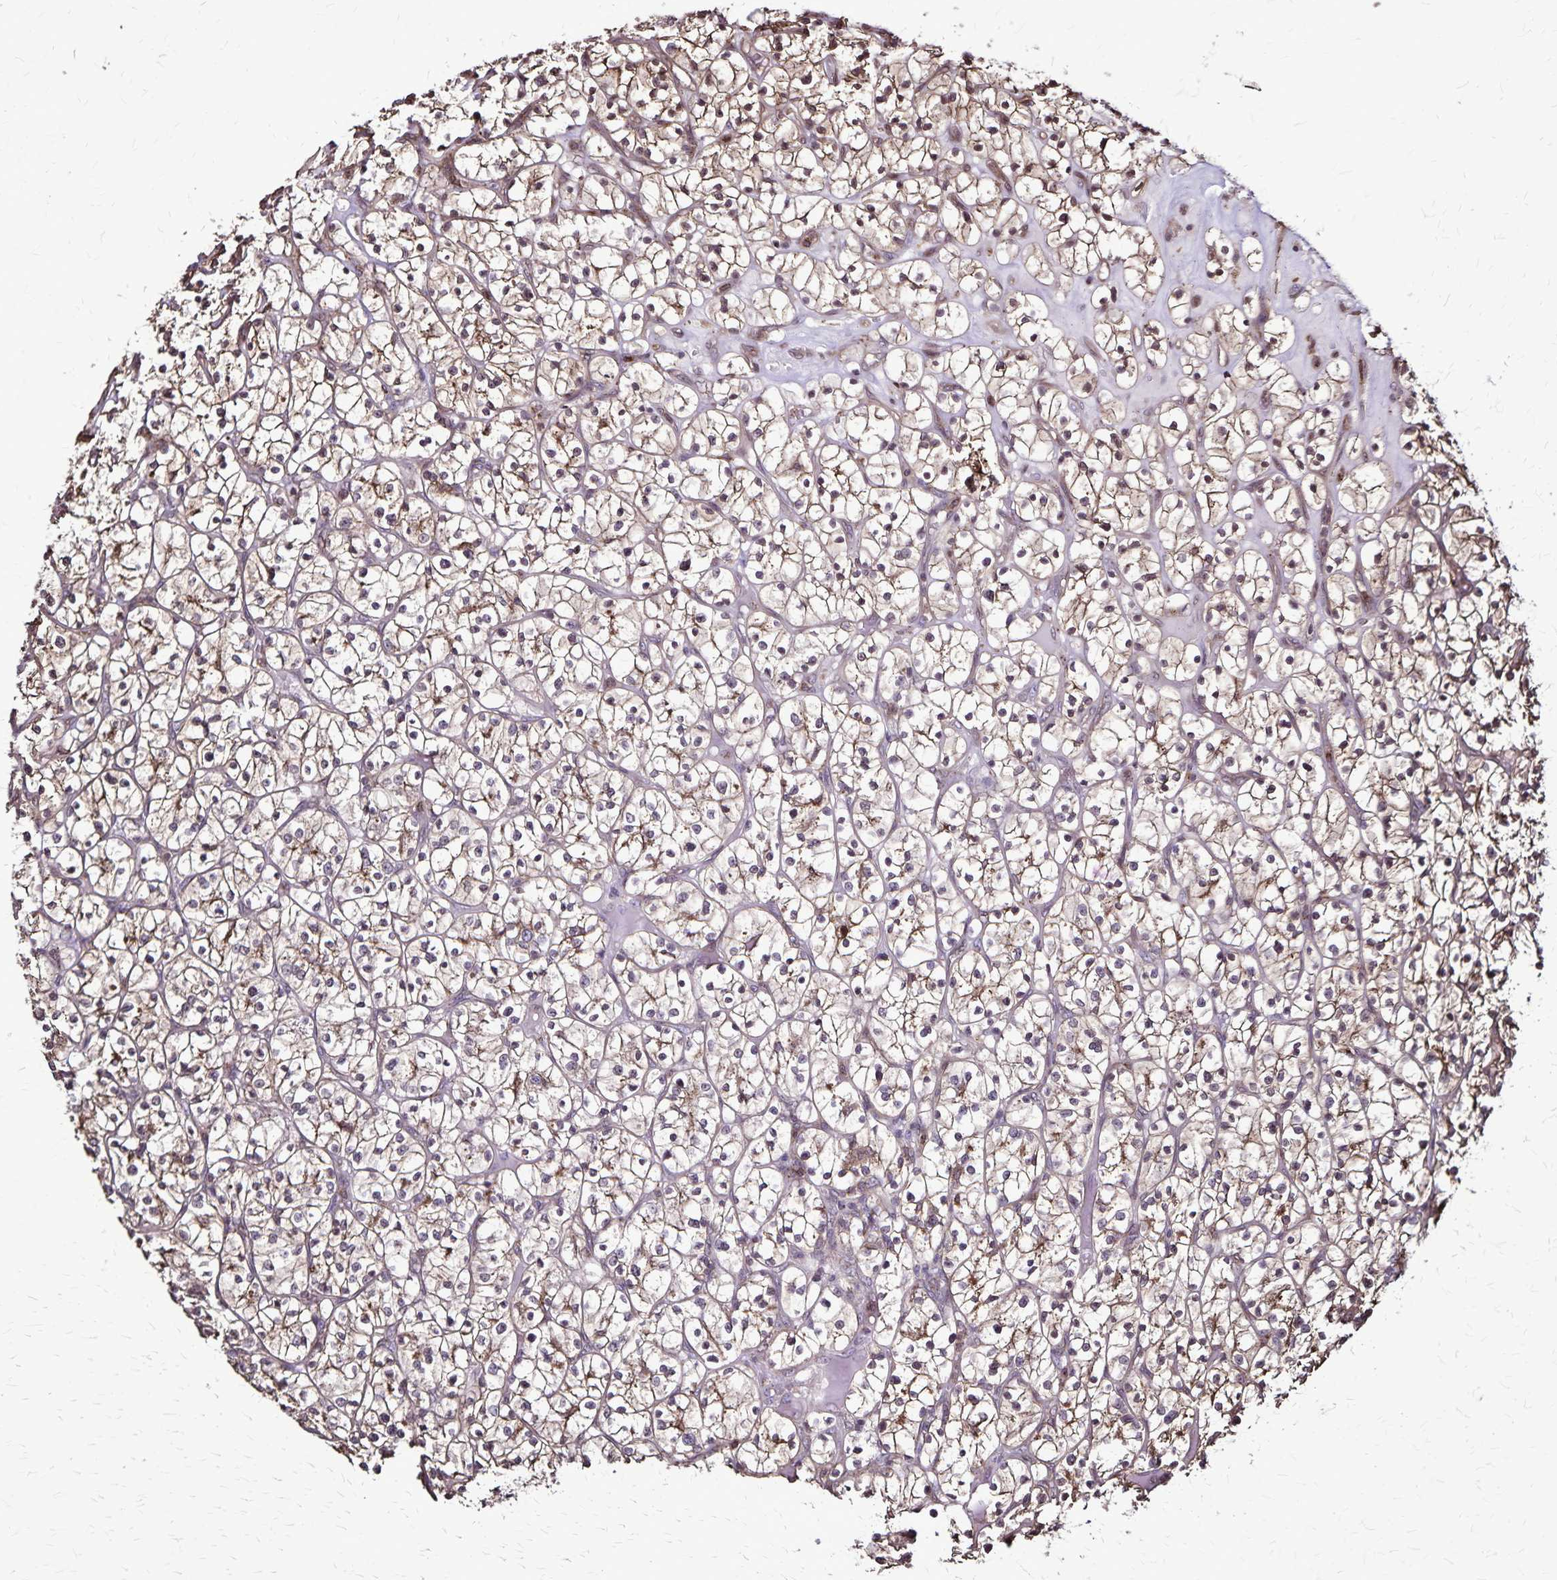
{"staining": {"intensity": "moderate", "quantity": "25%-75%", "location": "cytoplasmic/membranous"}, "tissue": "renal cancer", "cell_type": "Tumor cells", "image_type": "cancer", "snomed": [{"axis": "morphology", "description": "Adenocarcinoma, NOS"}, {"axis": "topography", "description": "Kidney"}], "caption": "A brown stain labels moderate cytoplasmic/membranous positivity of a protein in adenocarcinoma (renal) tumor cells.", "gene": "CHMP1B", "patient": {"sex": "female", "age": 64}}